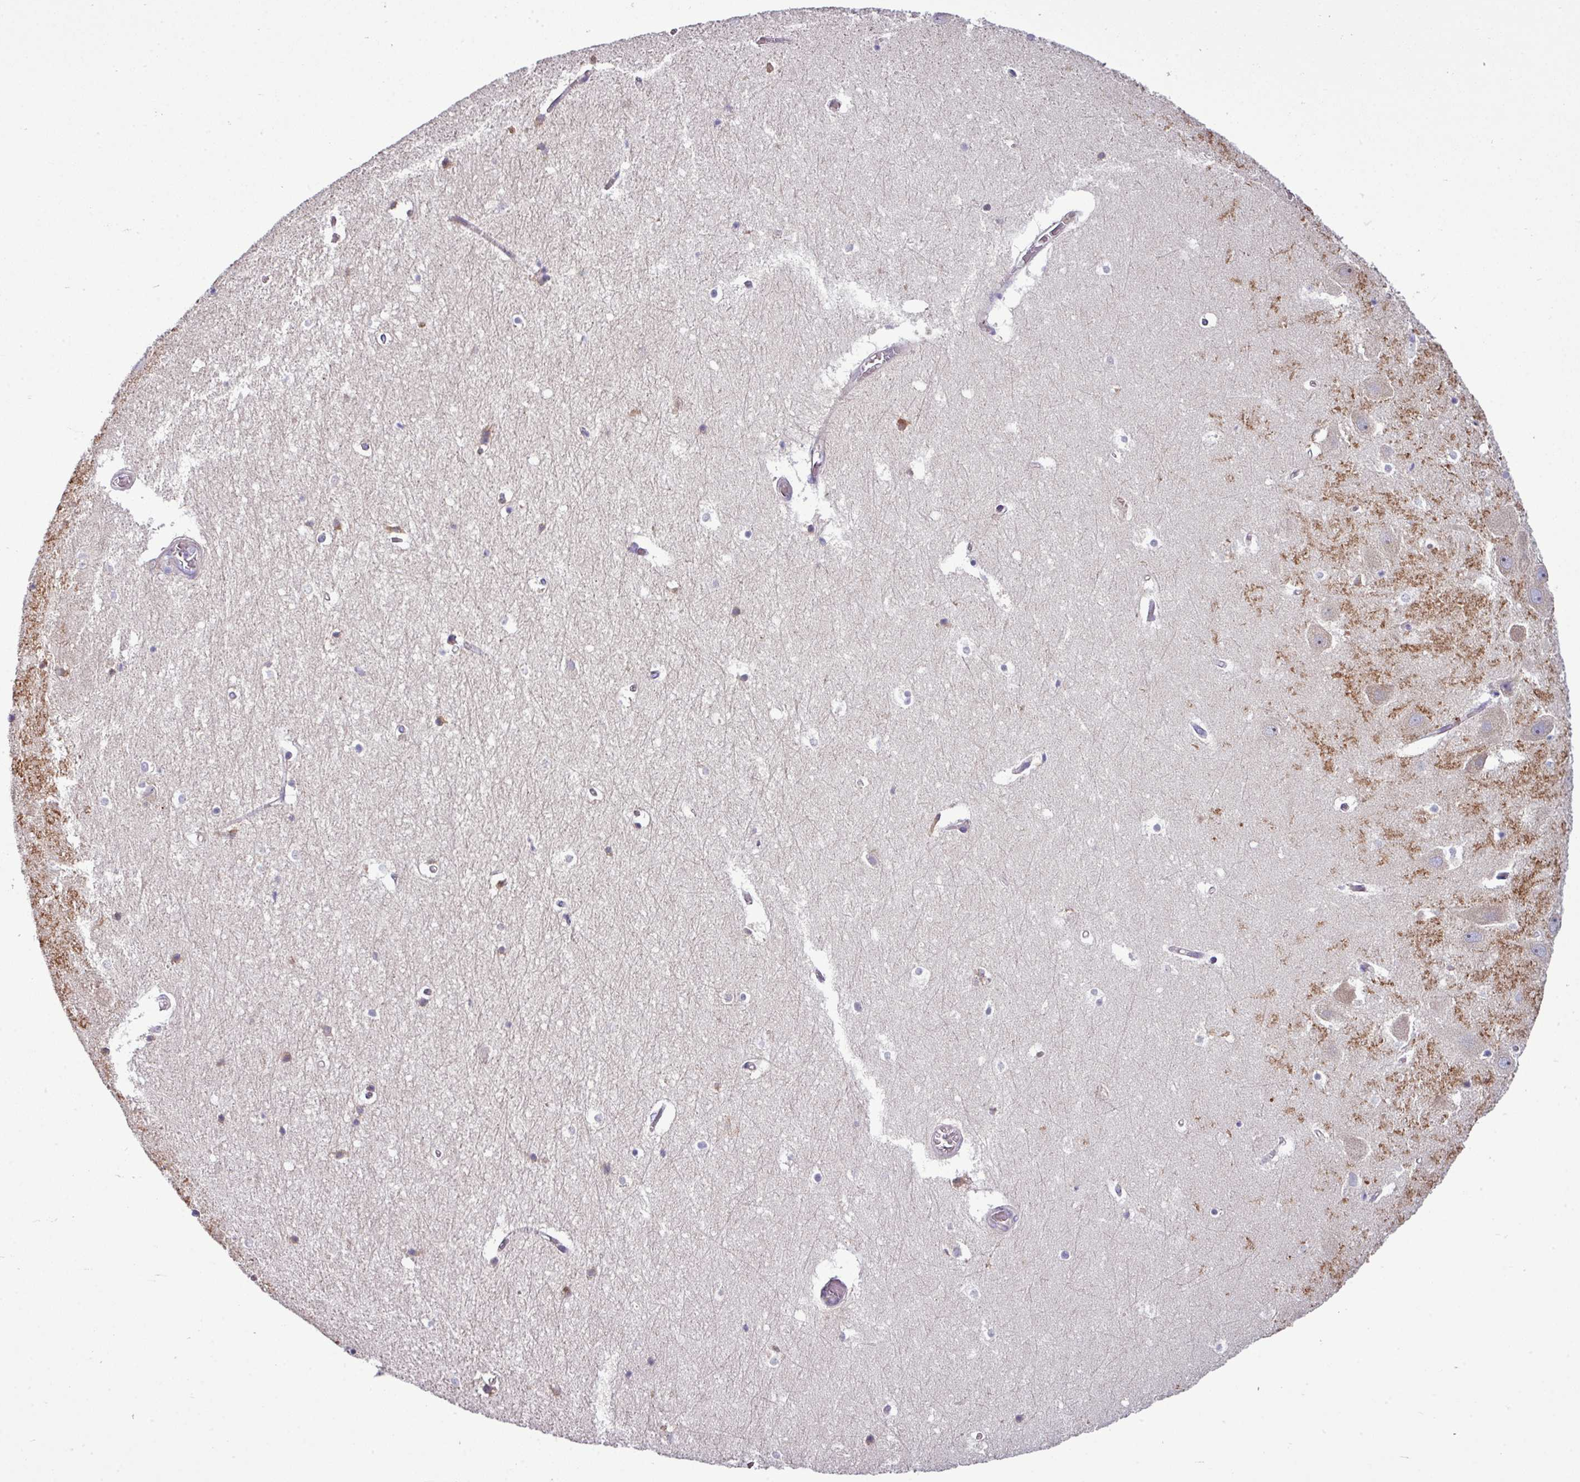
{"staining": {"intensity": "weak", "quantity": "<25%", "location": "cytoplasmic/membranous"}, "tissue": "hippocampus", "cell_type": "Glial cells", "image_type": "normal", "snomed": [{"axis": "morphology", "description": "Normal tissue, NOS"}, {"axis": "topography", "description": "Hippocampus"}], "caption": "Micrograph shows no significant protein staining in glial cells of unremarkable hippocampus.", "gene": "AGAP4", "patient": {"sex": "female", "age": 52}}